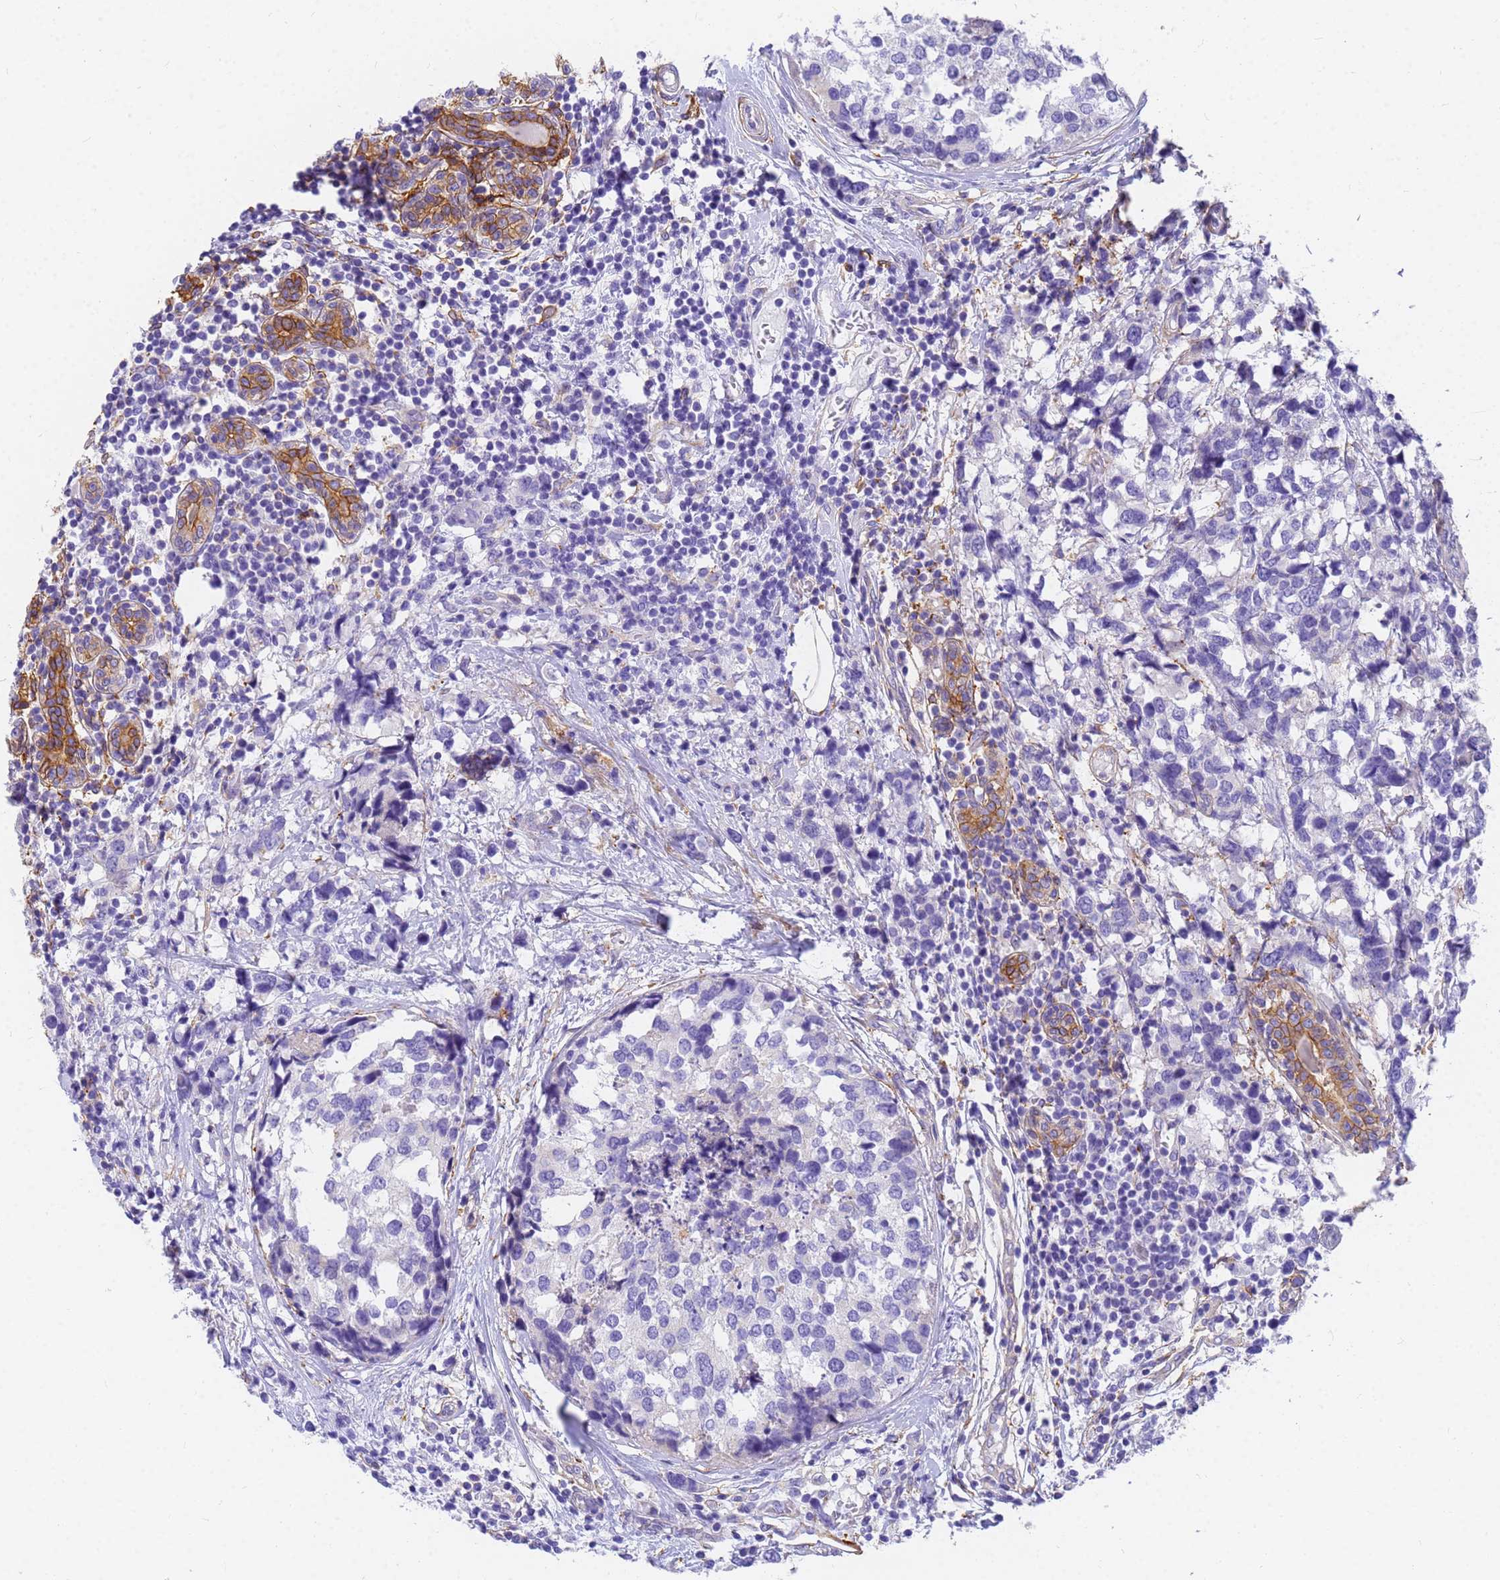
{"staining": {"intensity": "negative", "quantity": "none", "location": "none"}, "tissue": "breast cancer", "cell_type": "Tumor cells", "image_type": "cancer", "snomed": [{"axis": "morphology", "description": "Lobular carcinoma"}, {"axis": "topography", "description": "Breast"}], "caption": "This is an immunohistochemistry histopathology image of breast cancer (lobular carcinoma). There is no positivity in tumor cells.", "gene": "MVB12A", "patient": {"sex": "female", "age": 59}}